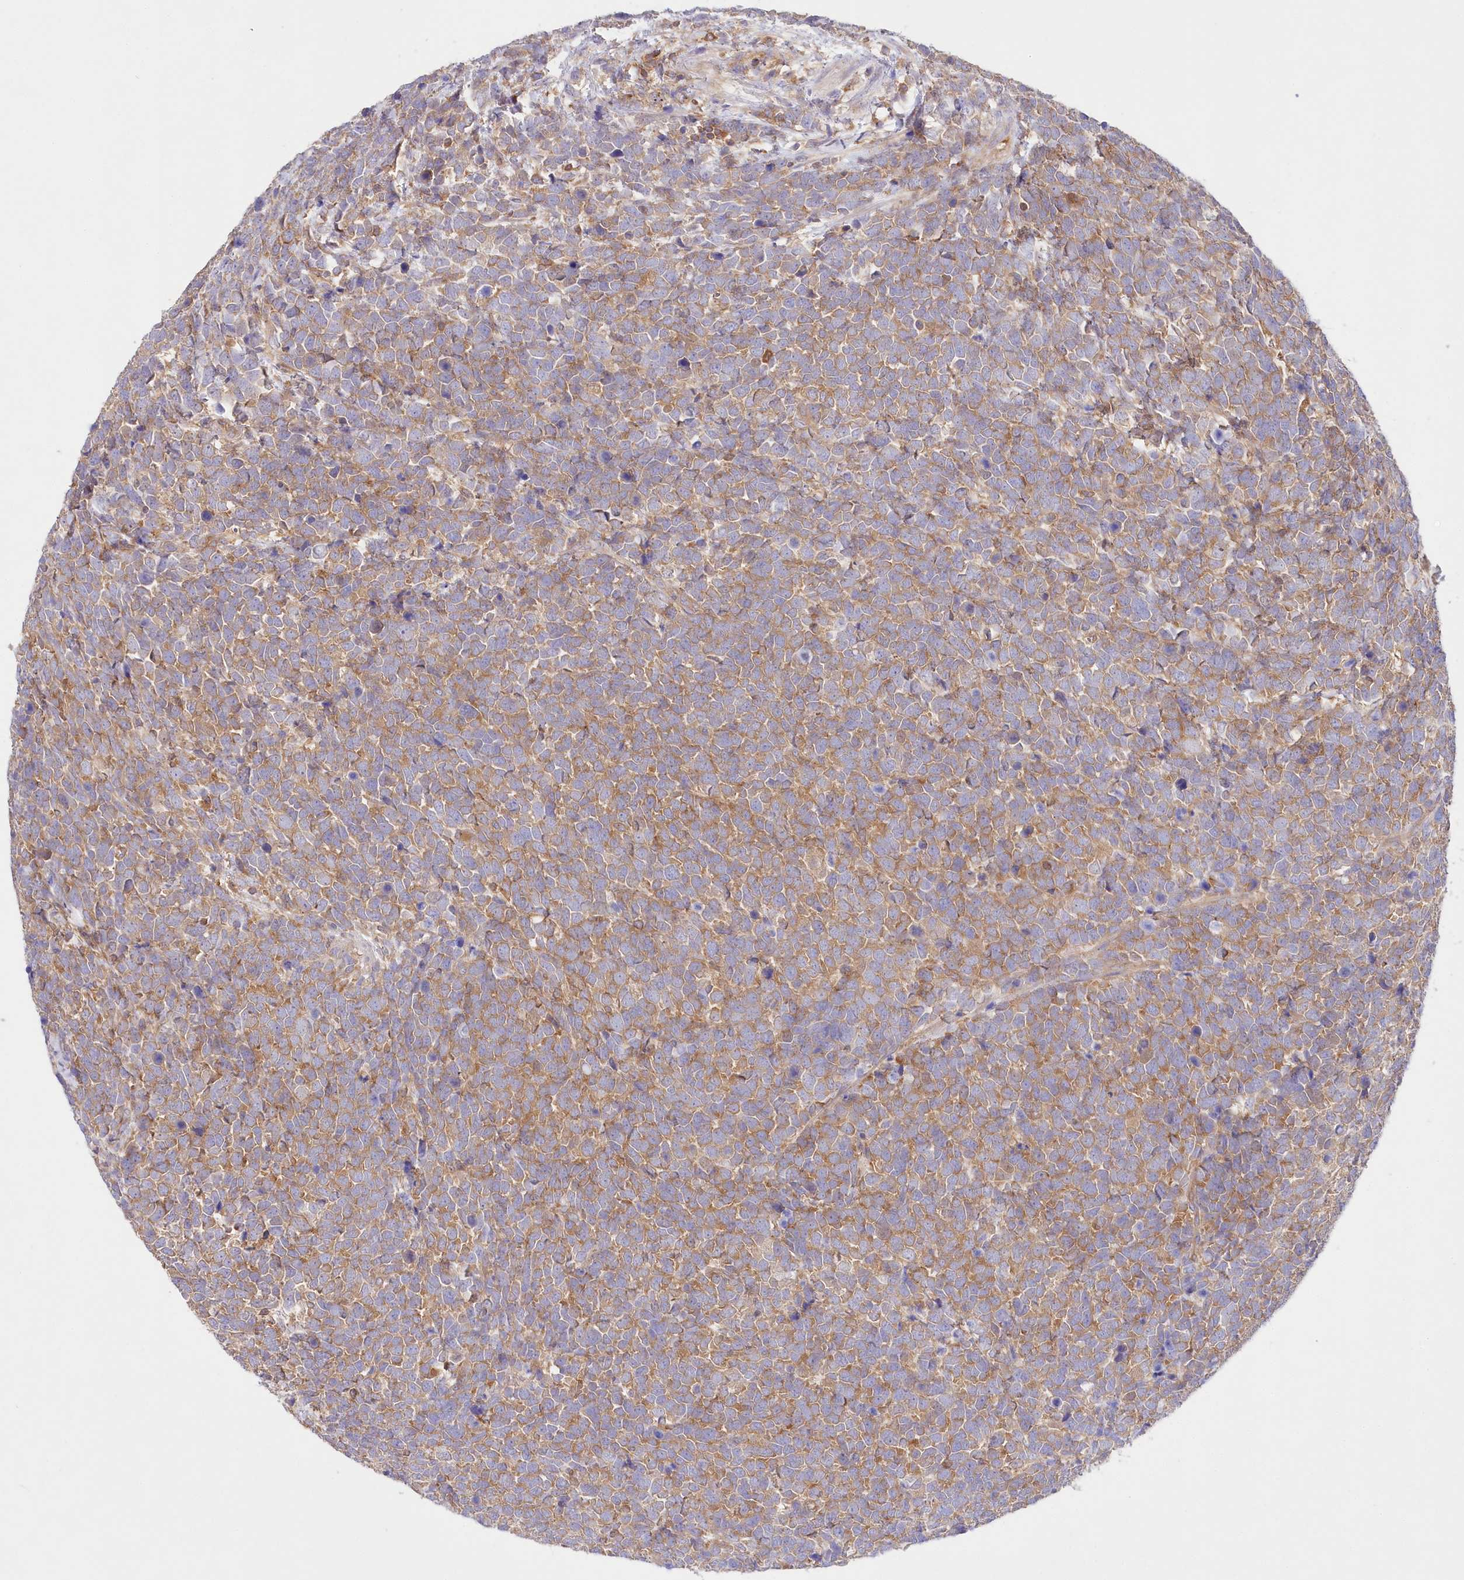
{"staining": {"intensity": "weak", "quantity": ">75%", "location": "cytoplasmic/membranous"}, "tissue": "urothelial cancer", "cell_type": "Tumor cells", "image_type": "cancer", "snomed": [{"axis": "morphology", "description": "Urothelial carcinoma, High grade"}, {"axis": "topography", "description": "Urinary bladder"}], "caption": "Protein expression analysis of human urothelial cancer reveals weak cytoplasmic/membranous expression in approximately >75% of tumor cells. The staining was performed using DAB, with brown indicating positive protein expression. Nuclei are stained blue with hematoxylin.", "gene": "ABRAXAS2", "patient": {"sex": "female", "age": 82}}